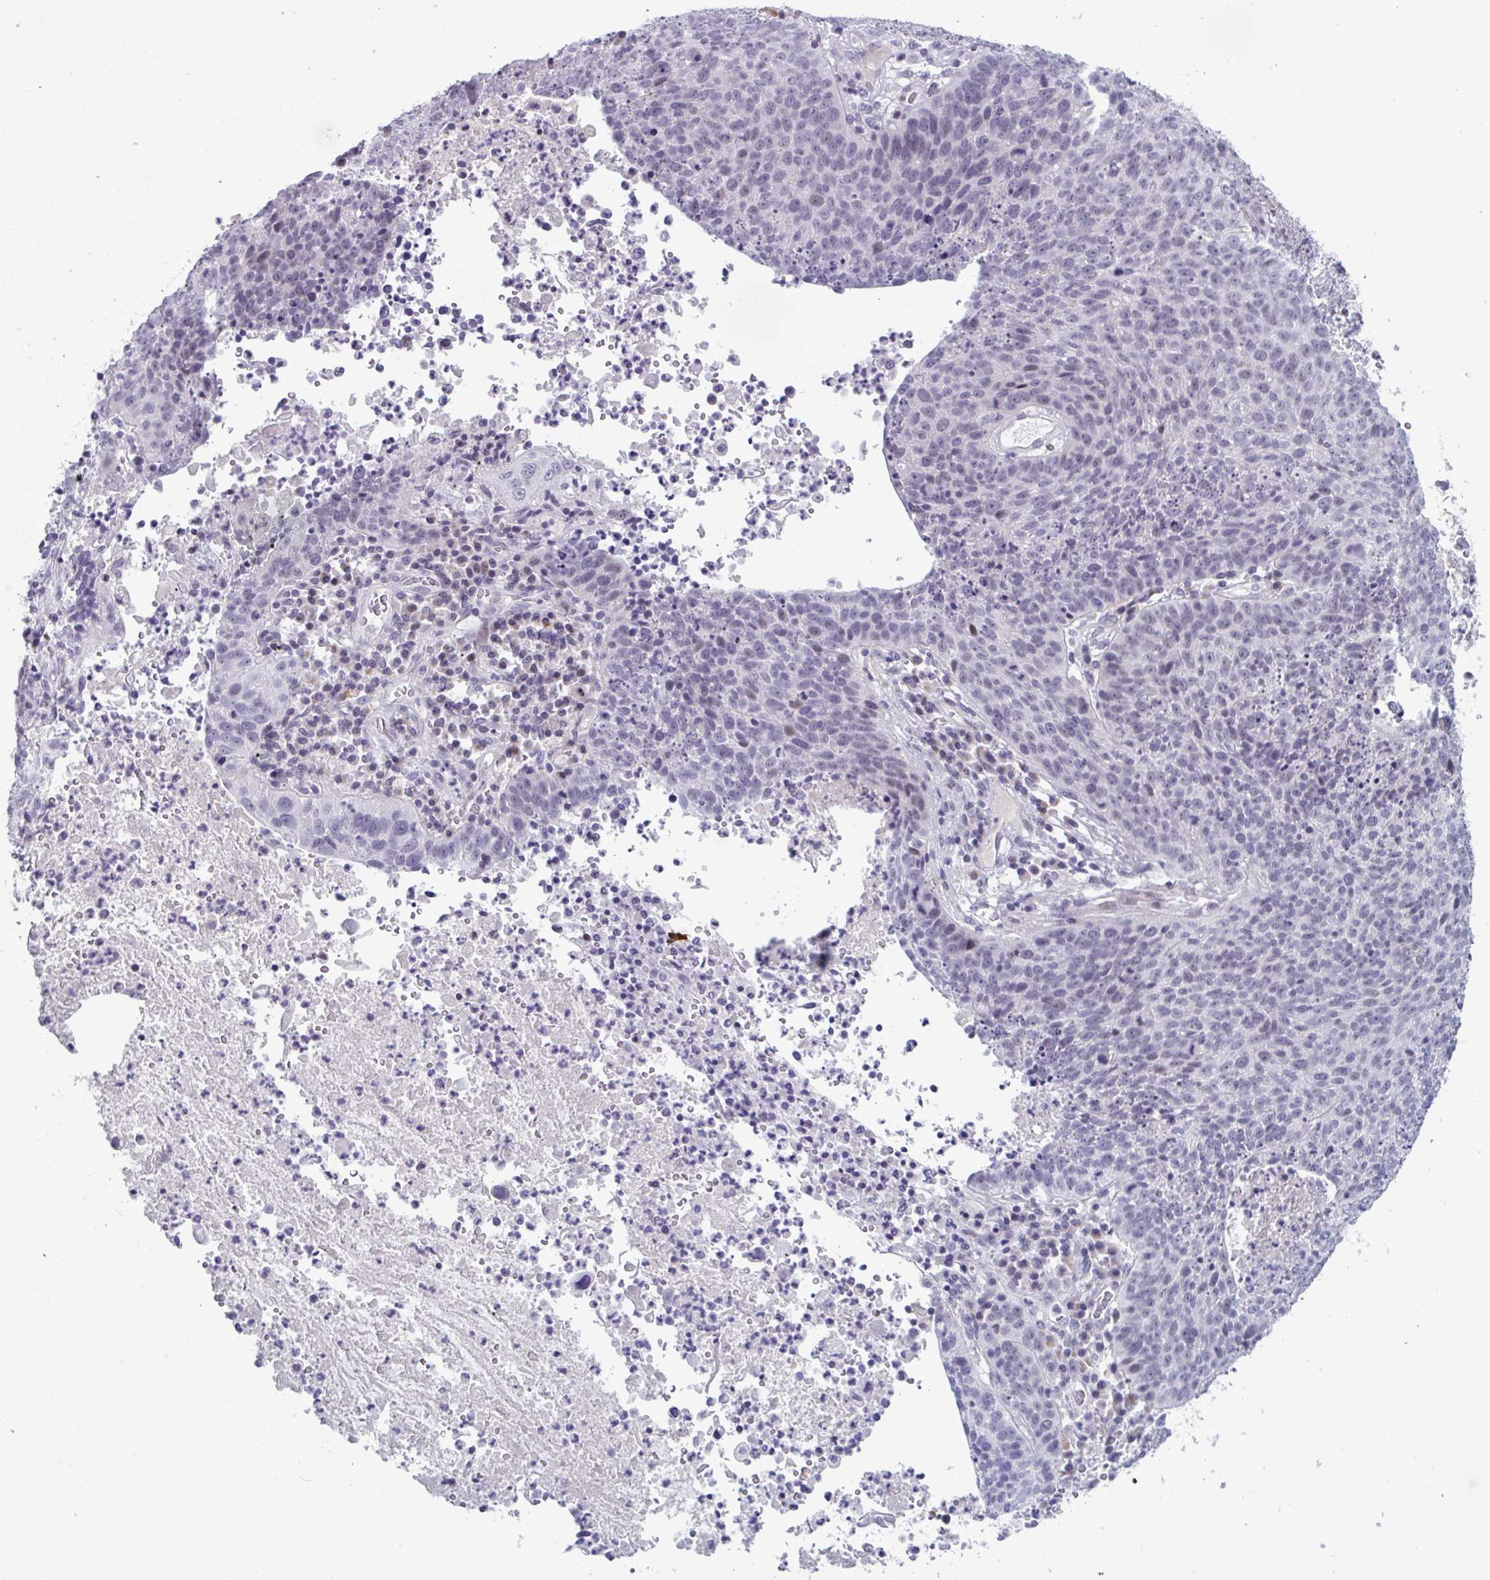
{"staining": {"intensity": "weak", "quantity": "<25%", "location": "nuclear"}, "tissue": "lung cancer", "cell_type": "Tumor cells", "image_type": "cancer", "snomed": [{"axis": "morphology", "description": "Squamous cell carcinoma, NOS"}, {"axis": "topography", "description": "Lung"}], "caption": "High power microscopy micrograph of an immunohistochemistry (IHC) image of squamous cell carcinoma (lung), revealing no significant positivity in tumor cells.", "gene": "VSIG10L", "patient": {"sex": "male", "age": 63}}